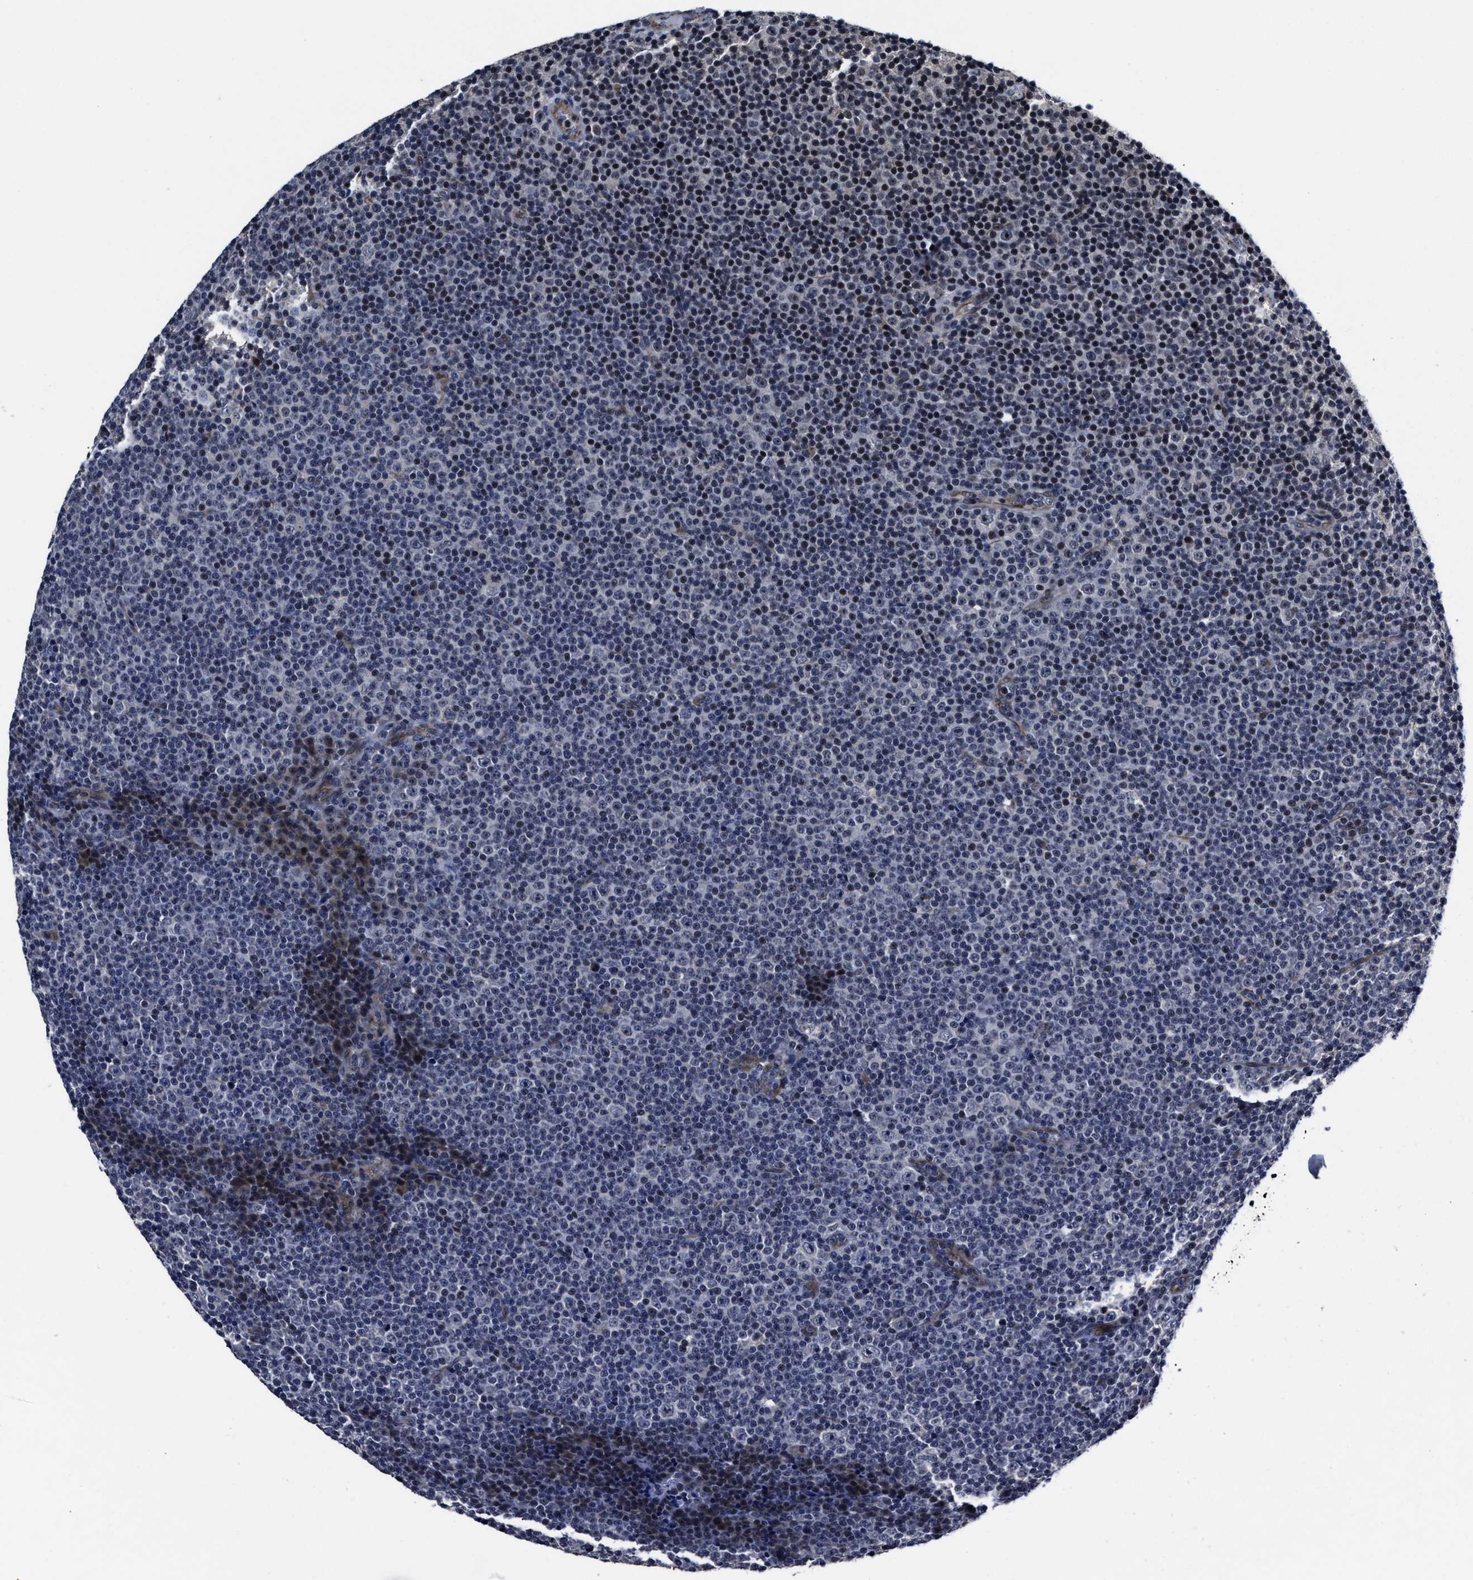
{"staining": {"intensity": "moderate", "quantity": "<25%", "location": "nuclear"}, "tissue": "lymphoma", "cell_type": "Tumor cells", "image_type": "cancer", "snomed": [{"axis": "morphology", "description": "Malignant lymphoma, non-Hodgkin's type, Low grade"}, {"axis": "topography", "description": "Lymph node"}], "caption": "IHC of human low-grade malignant lymphoma, non-Hodgkin's type displays low levels of moderate nuclear positivity in approximately <25% of tumor cells. Nuclei are stained in blue.", "gene": "RSBN1L", "patient": {"sex": "female", "age": 67}}